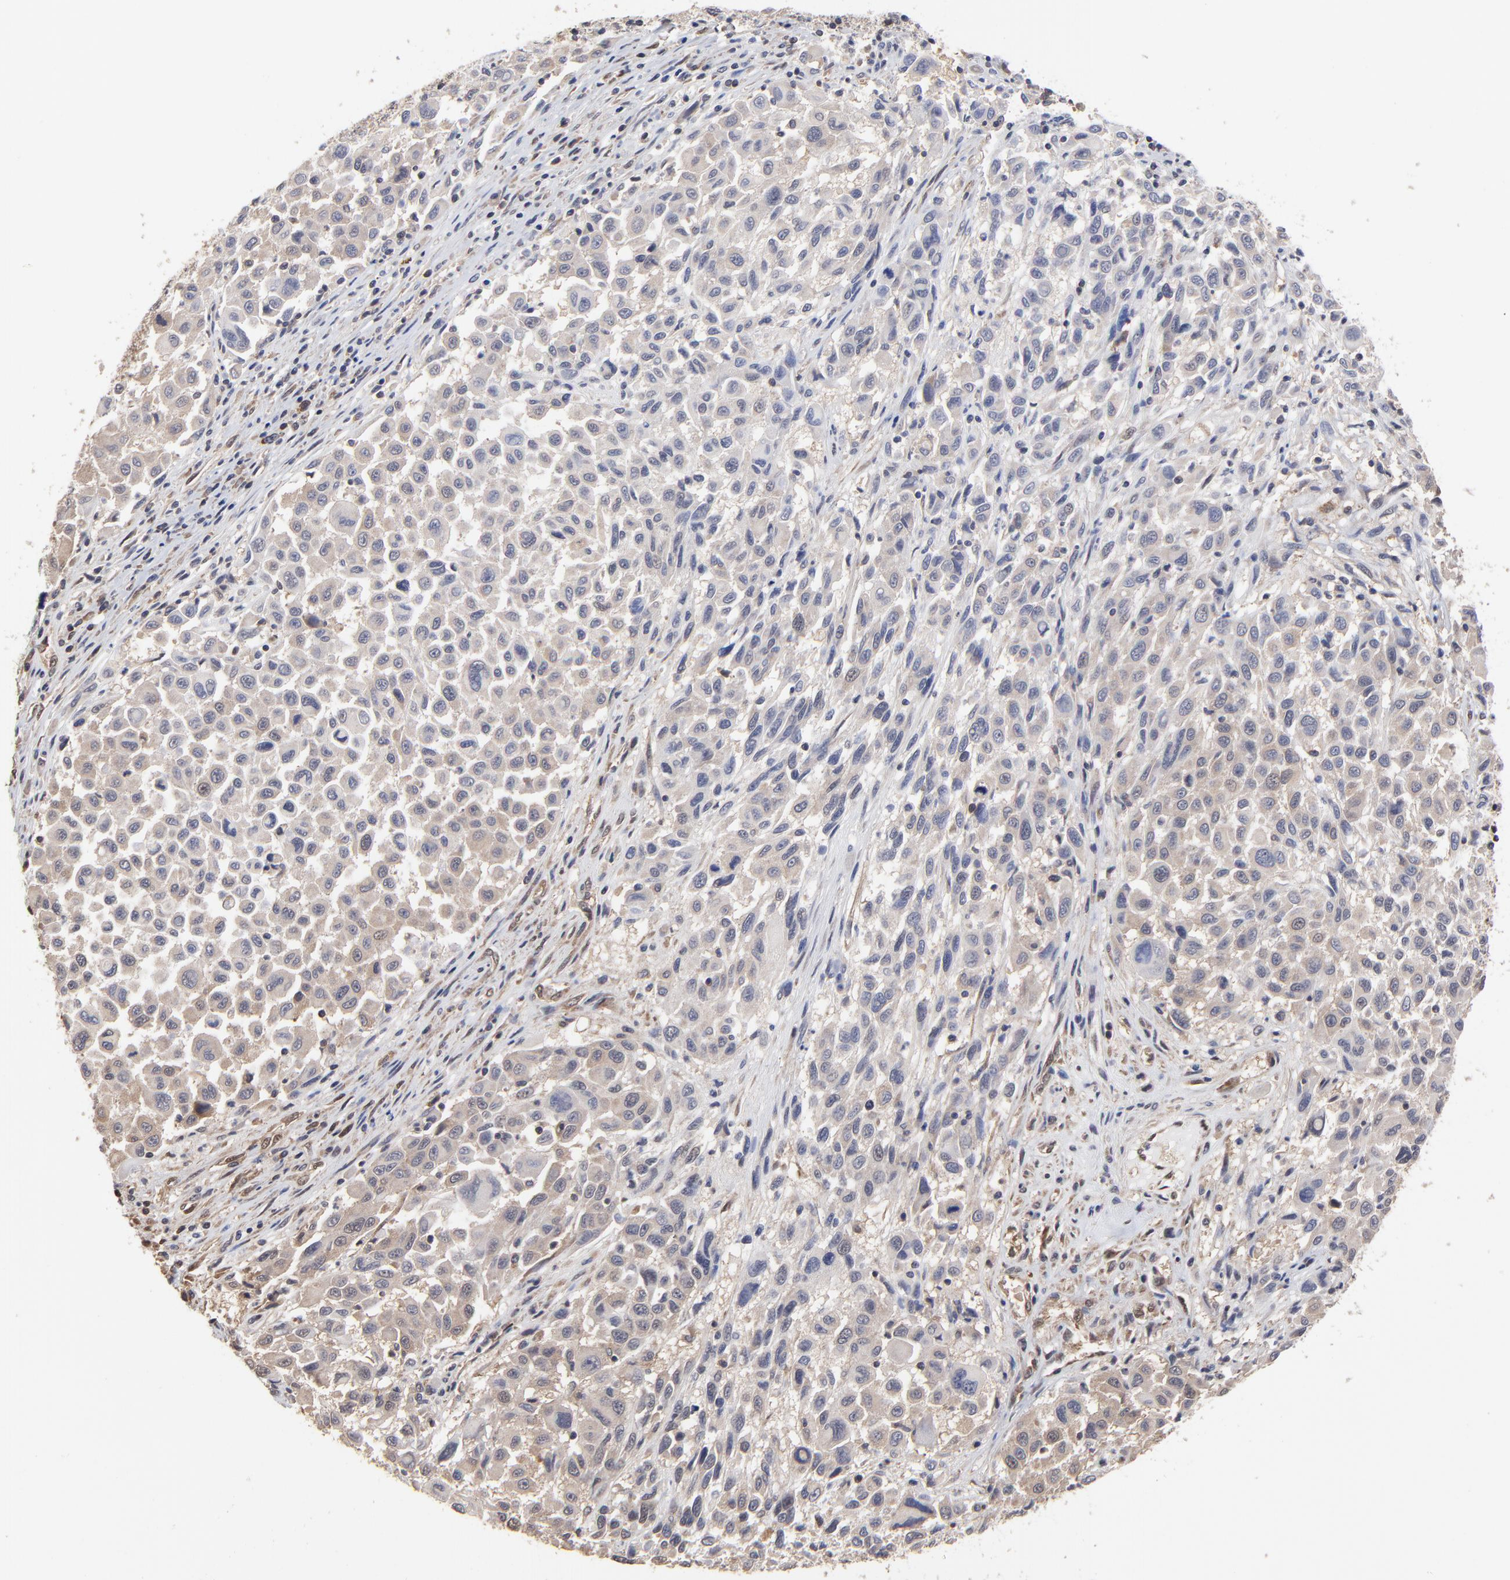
{"staining": {"intensity": "weak", "quantity": "25%-75%", "location": "cytoplasmic/membranous"}, "tissue": "melanoma", "cell_type": "Tumor cells", "image_type": "cancer", "snomed": [{"axis": "morphology", "description": "Malignant melanoma, Metastatic site"}, {"axis": "topography", "description": "Lymph node"}], "caption": "Malignant melanoma (metastatic site) stained with a brown dye reveals weak cytoplasmic/membranous positive expression in approximately 25%-75% of tumor cells.", "gene": "CCT2", "patient": {"sex": "male", "age": 61}}